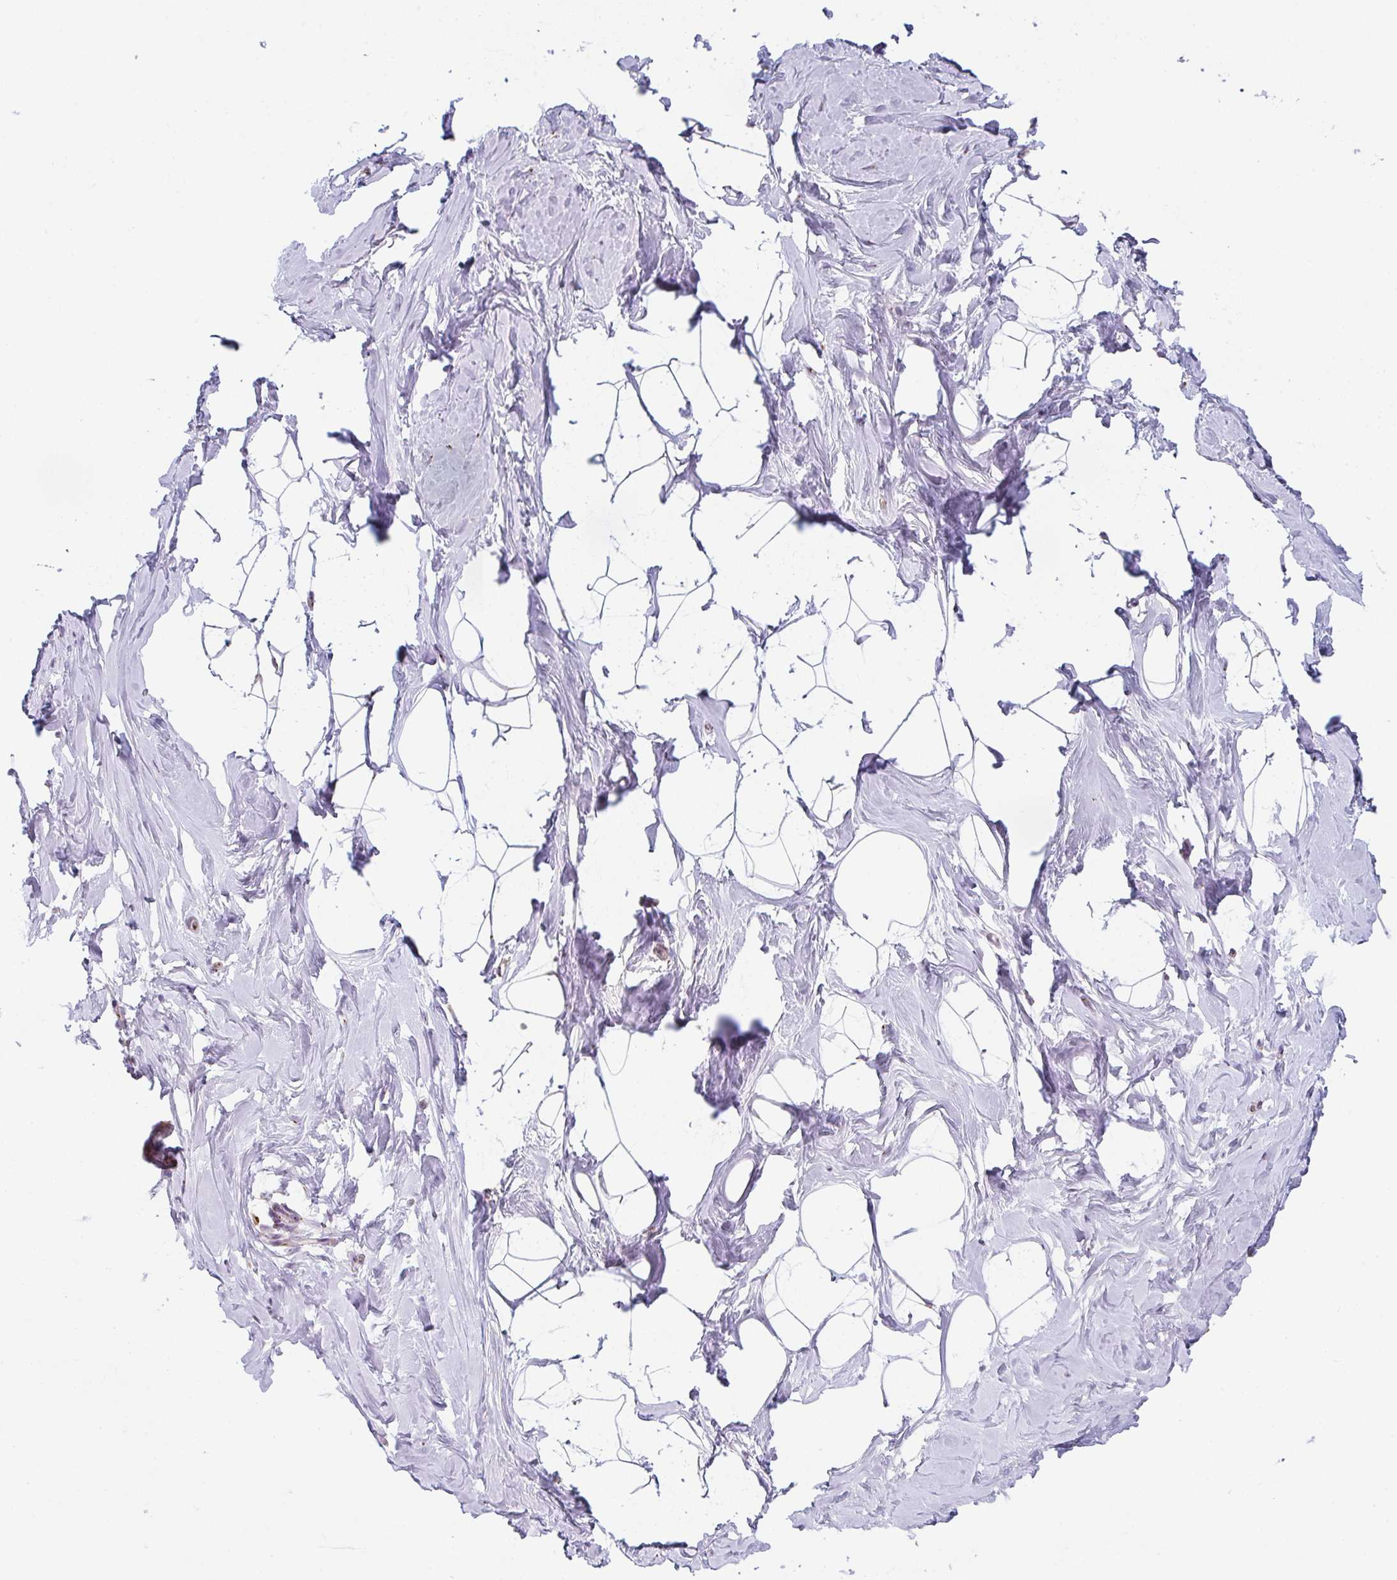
{"staining": {"intensity": "negative", "quantity": "none", "location": "none"}, "tissue": "breast", "cell_type": "Adipocytes", "image_type": "normal", "snomed": [{"axis": "morphology", "description": "Normal tissue, NOS"}, {"axis": "topography", "description": "Breast"}], "caption": "Immunohistochemistry (IHC) of unremarkable breast reveals no staining in adipocytes. (Immunohistochemistry, brightfield microscopy, high magnification).", "gene": "GVQW3", "patient": {"sex": "female", "age": 32}}